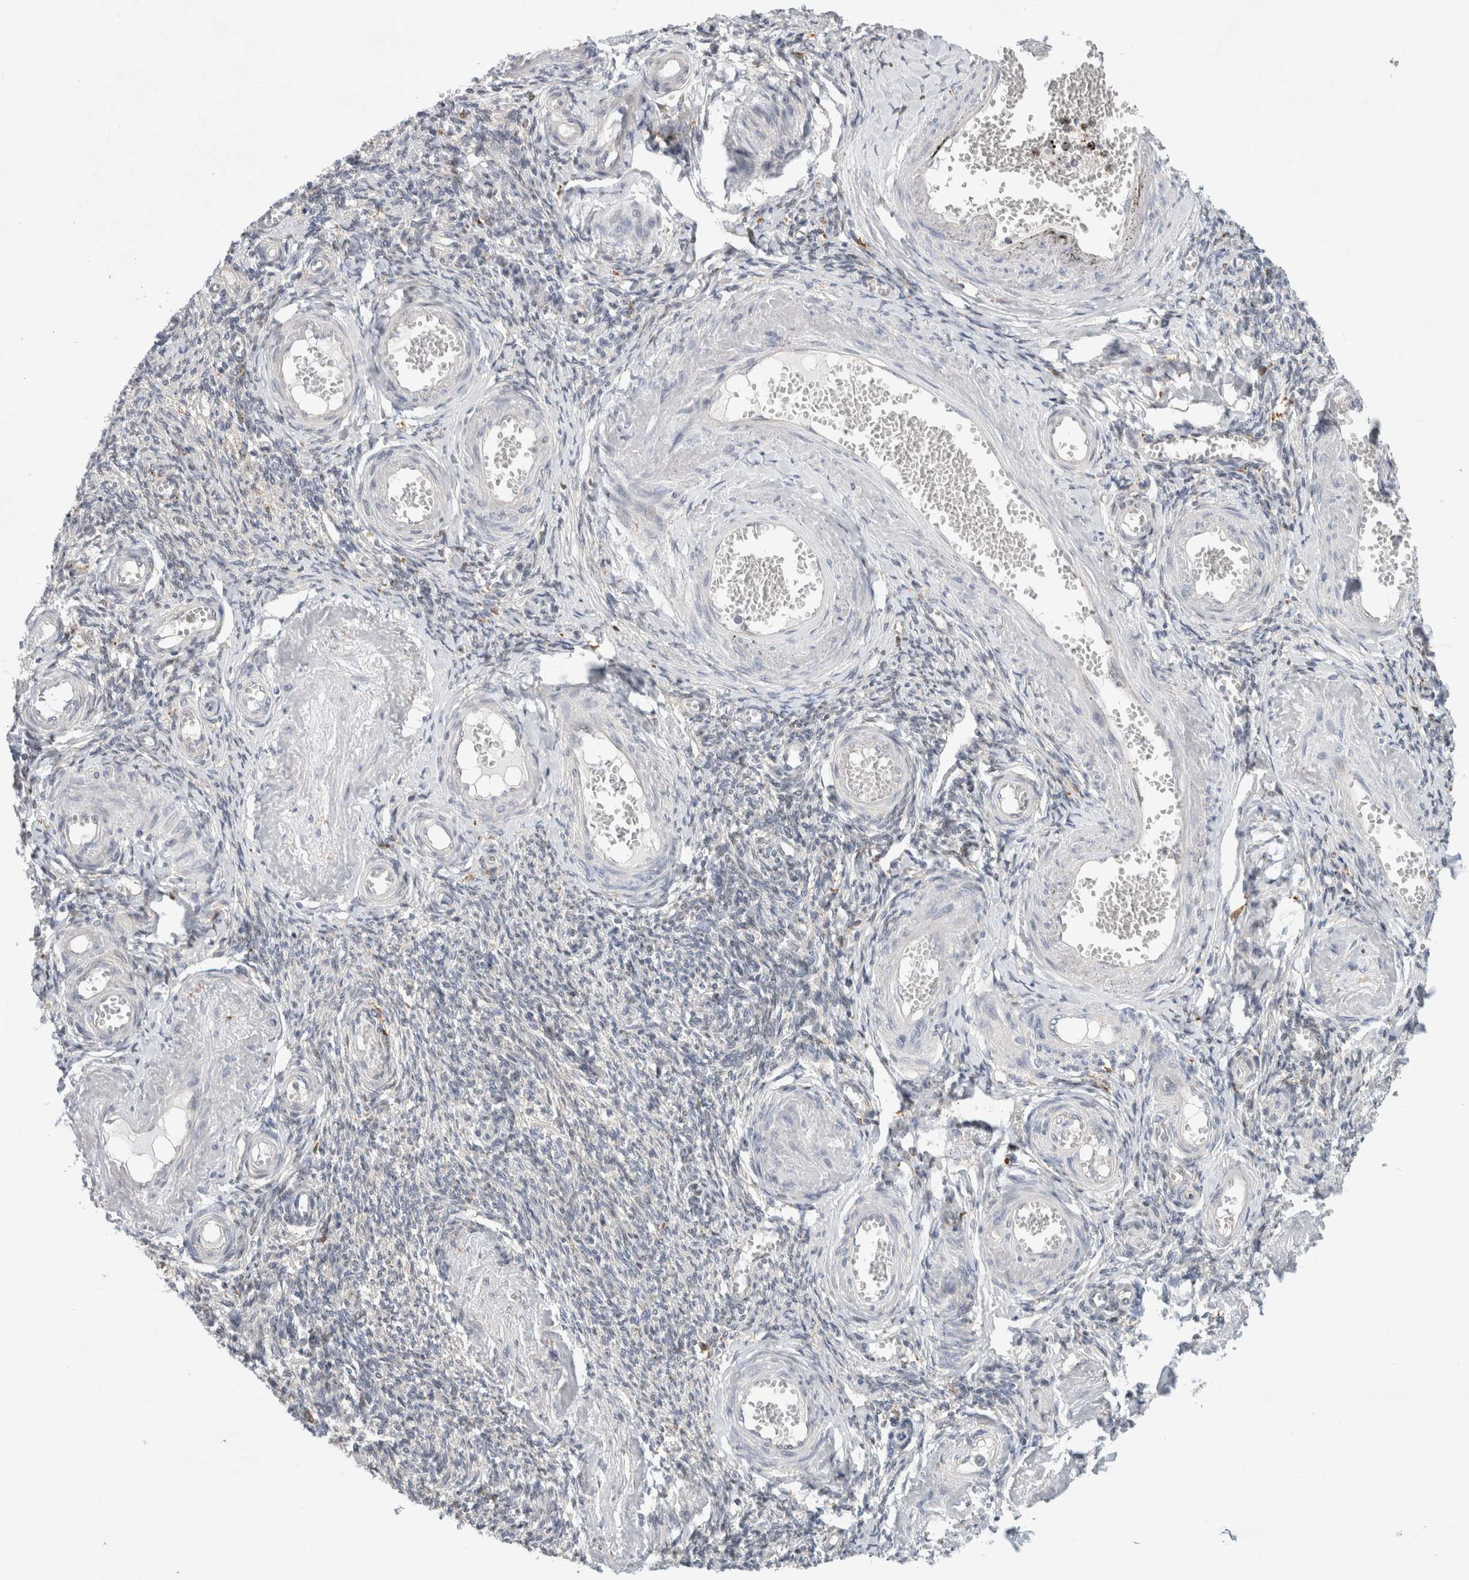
{"staining": {"intensity": "weak", "quantity": "25%-75%", "location": "cytoplasmic/membranous"}, "tissue": "adipose tissue", "cell_type": "Adipocytes", "image_type": "normal", "snomed": [{"axis": "morphology", "description": "Normal tissue, NOS"}, {"axis": "topography", "description": "Vascular tissue"}, {"axis": "topography", "description": "Fallopian tube"}, {"axis": "topography", "description": "Ovary"}], "caption": "This histopathology image shows benign adipose tissue stained with IHC to label a protein in brown. The cytoplasmic/membranous of adipocytes show weak positivity for the protein. Nuclei are counter-stained blue.", "gene": "CDCA7L", "patient": {"sex": "female", "age": 67}}